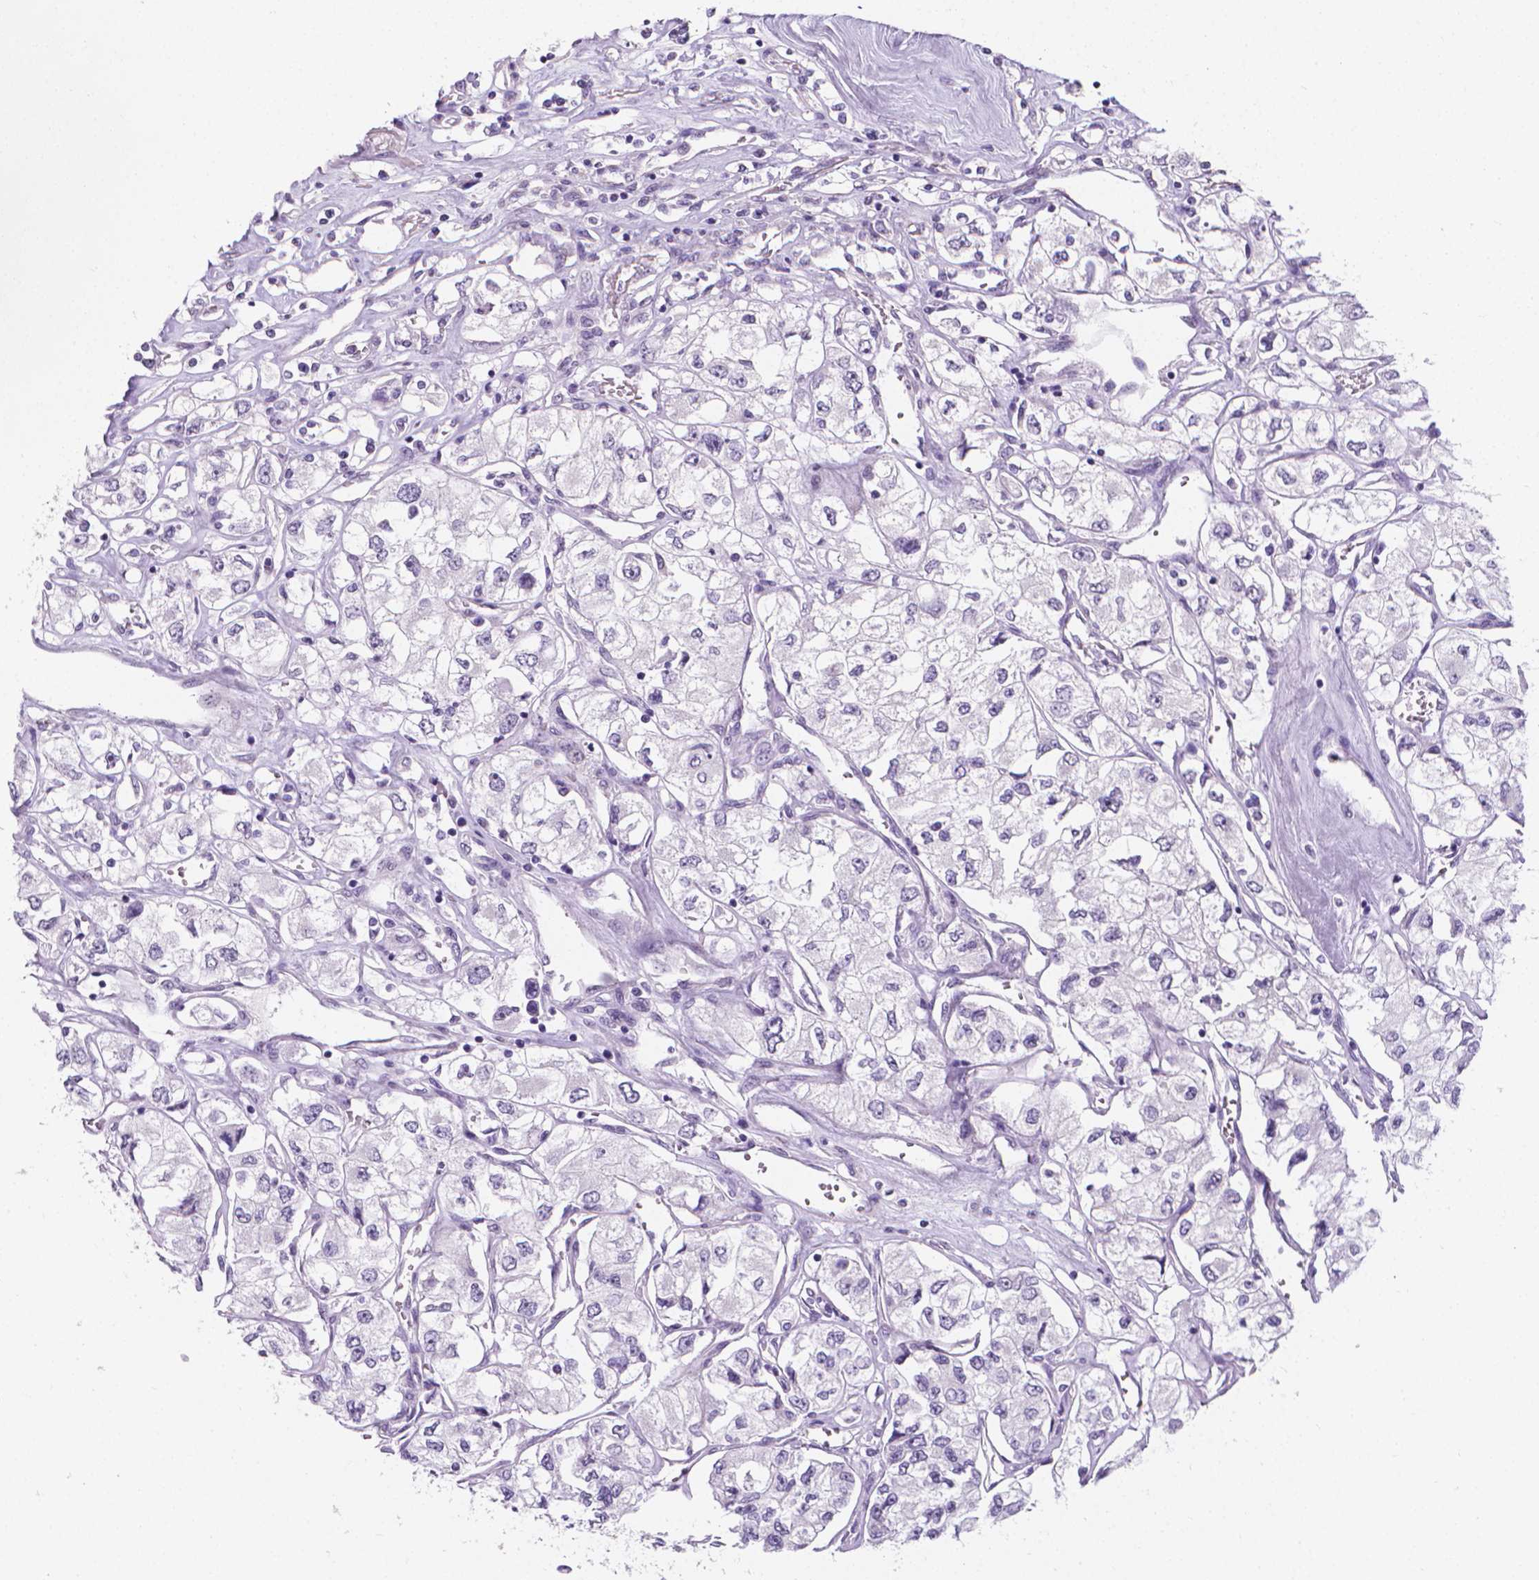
{"staining": {"intensity": "negative", "quantity": "none", "location": "none"}, "tissue": "renal cancer", "cell_type": "Tumor cells", "image_type": "cancer", "snomed": [{"axis": "morphology", "description": "Adenocarcinoma, NOS"}, {"axis": "topography", "description": "Kidney"}], "caption": "Tumor cells show no significant staining in renal cancer (adenocarcinoma).", "gene": "XPNPEP2", "patient": {"sex": "female", "age": 59}}